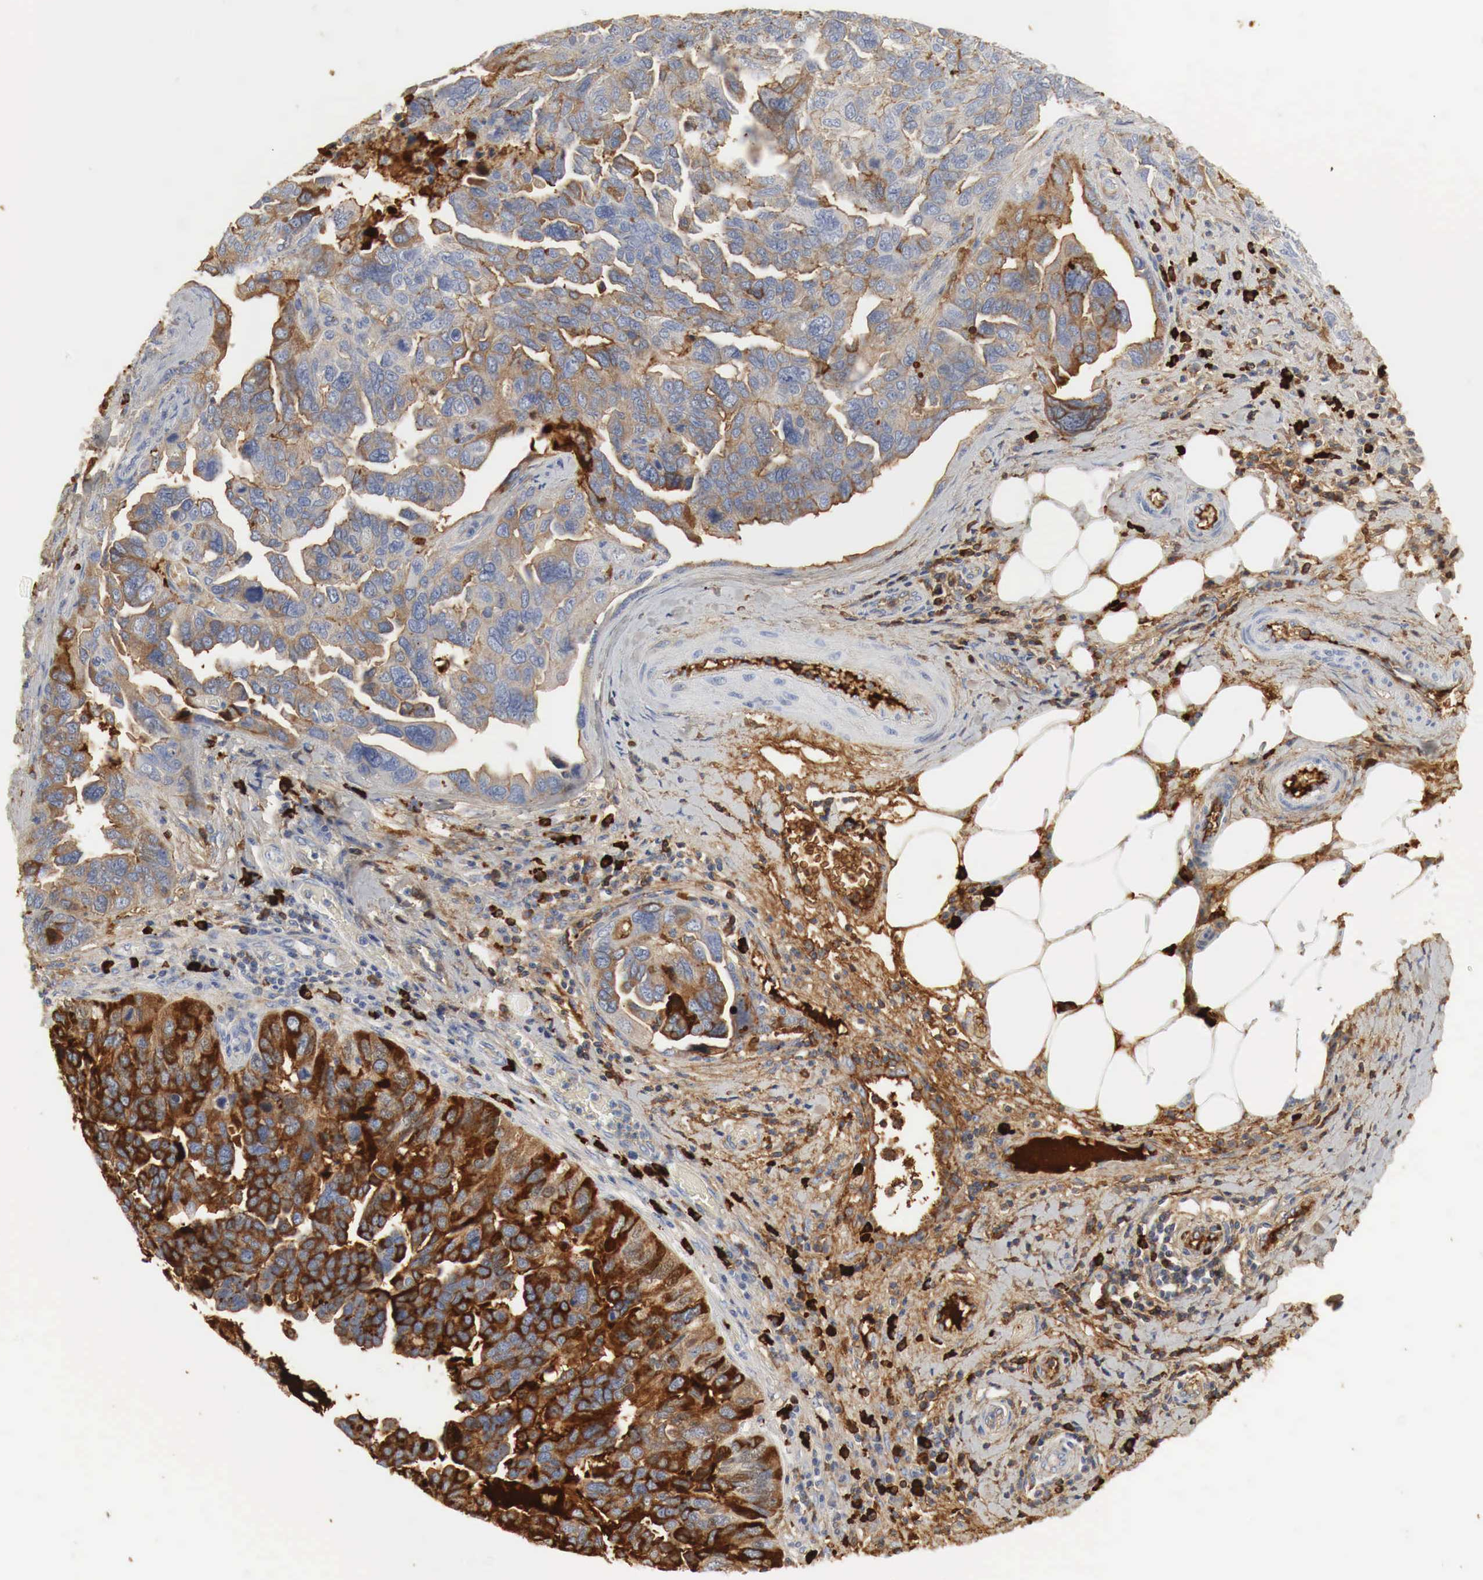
{"staining": {"intensity": "moderate", "quantity": "25%-75%", "location": "cytoplasmic/membranous"}, "tissue": "ovarian cancer", "cell_type": "Tumor cells", "image_type": "cancer", "snomed": [{"axis": "morphology", "description": "Cystadenocarcinoma, serous, NOS"}, {"axis": "topography", "description": "Ovary"}], "caption": "High-magnification brightfield microscopy of serous cystadenocarcinoma (ovarian) stained with DAB (brown) and counterstained with hematoxylin (blue). tumor cells exhibit moderate cytoplasmic/membranous expression is identified in approximately25%-75% of cells. (Stains: DAB (3,3'-diaminobenzidine) in brown, nuclei in blue, Microscopy: brightfield microscopy at high magnification).", "gene": "IGLC3", "patient": {"sex": "female", "age": 64}}